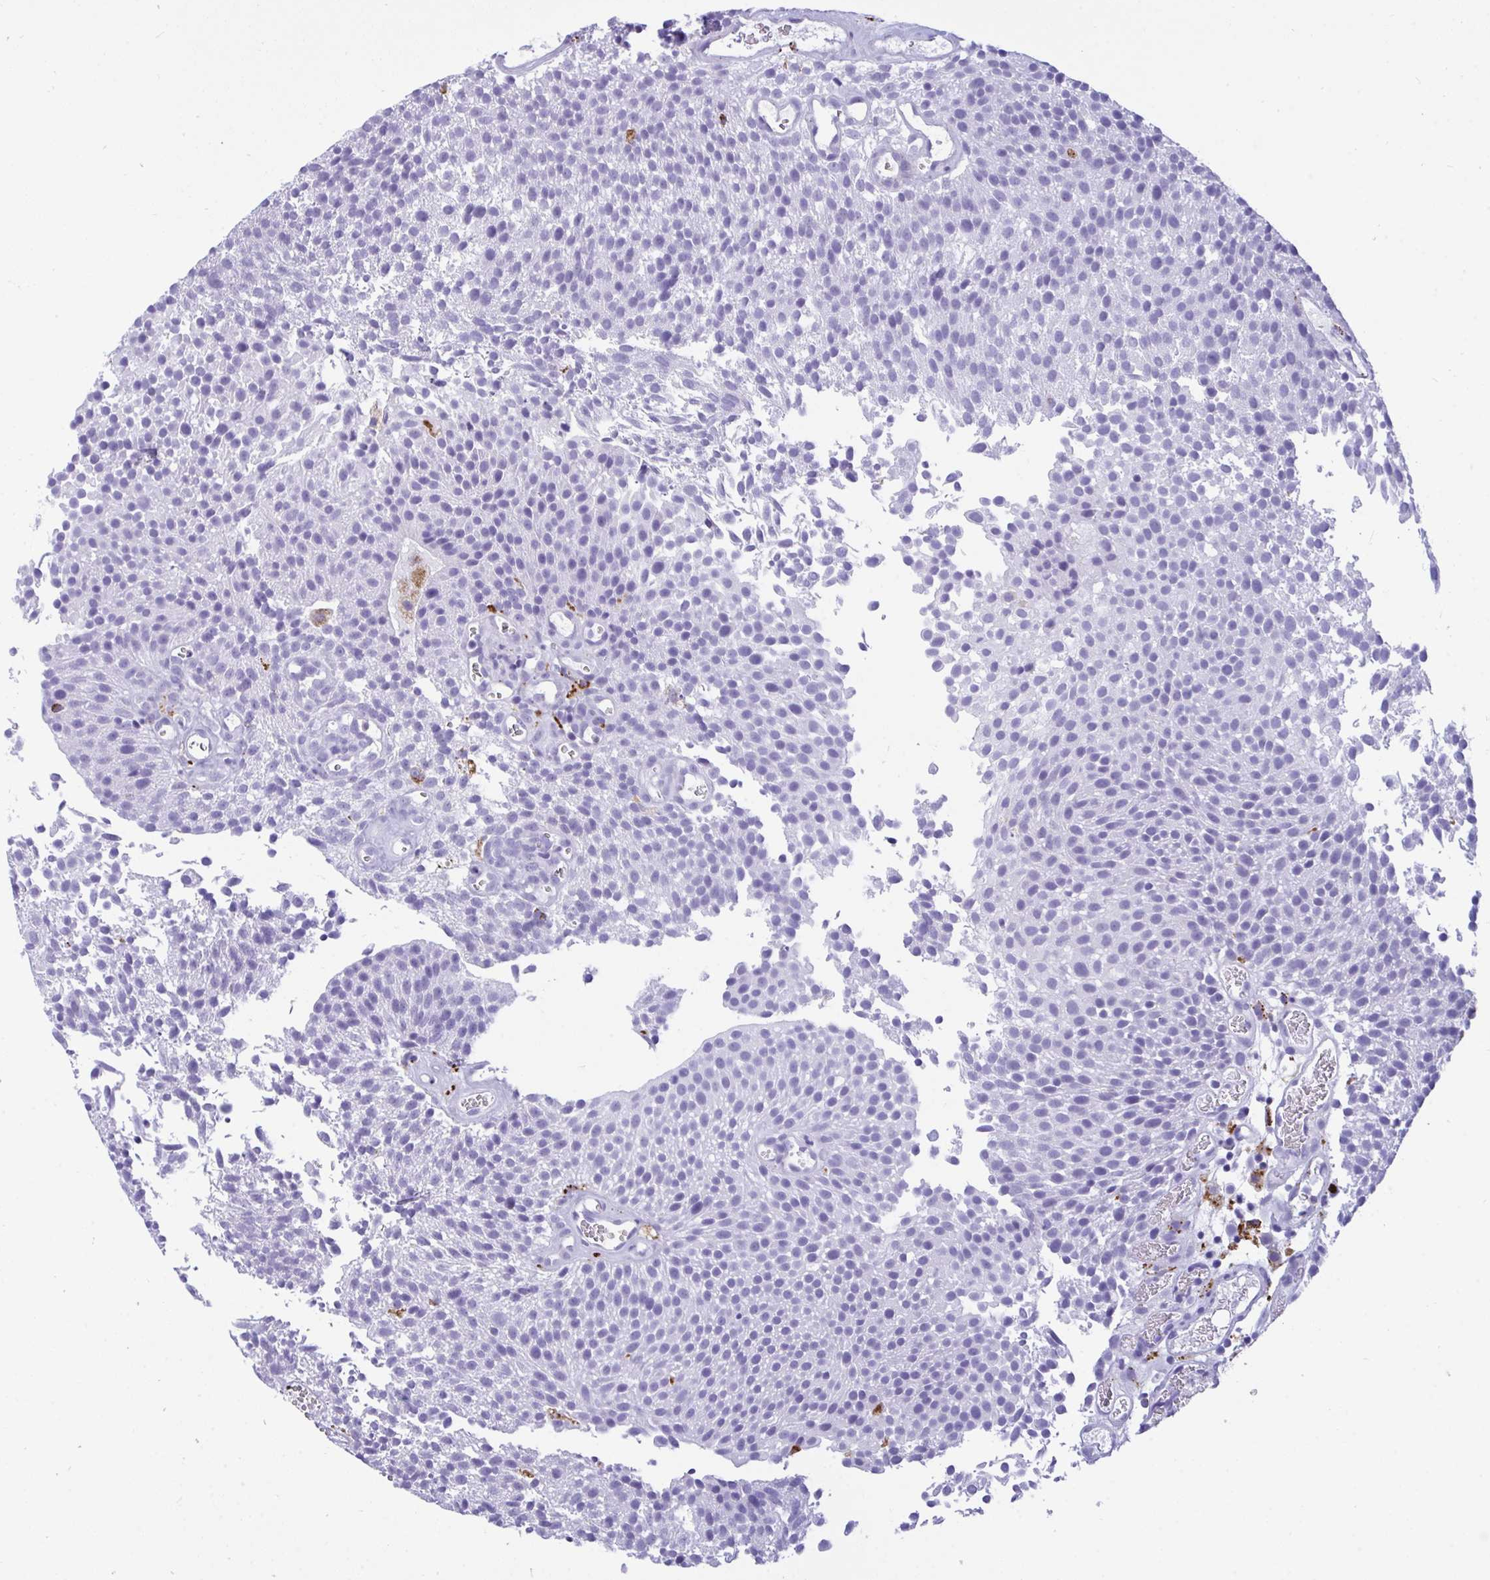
{"staining": {"intensity": "negative", "quantity": "none", "location": "none"}, "tissue": "urothelial cancer", "cell_type": "Tumor cells", "image_type": "cancer", "snomed": [{"axis": "morphology", "description": "Urothelial carcinoma, Low grade"}, {"axis": "topography", "description": "Urinary bladder"}], "caption": "The photomicrograph exhibits no significant staining in tumor cells of urothelial cancer.", "gene": "CPVL", "patient": {"sex": "female", "age": 79}}